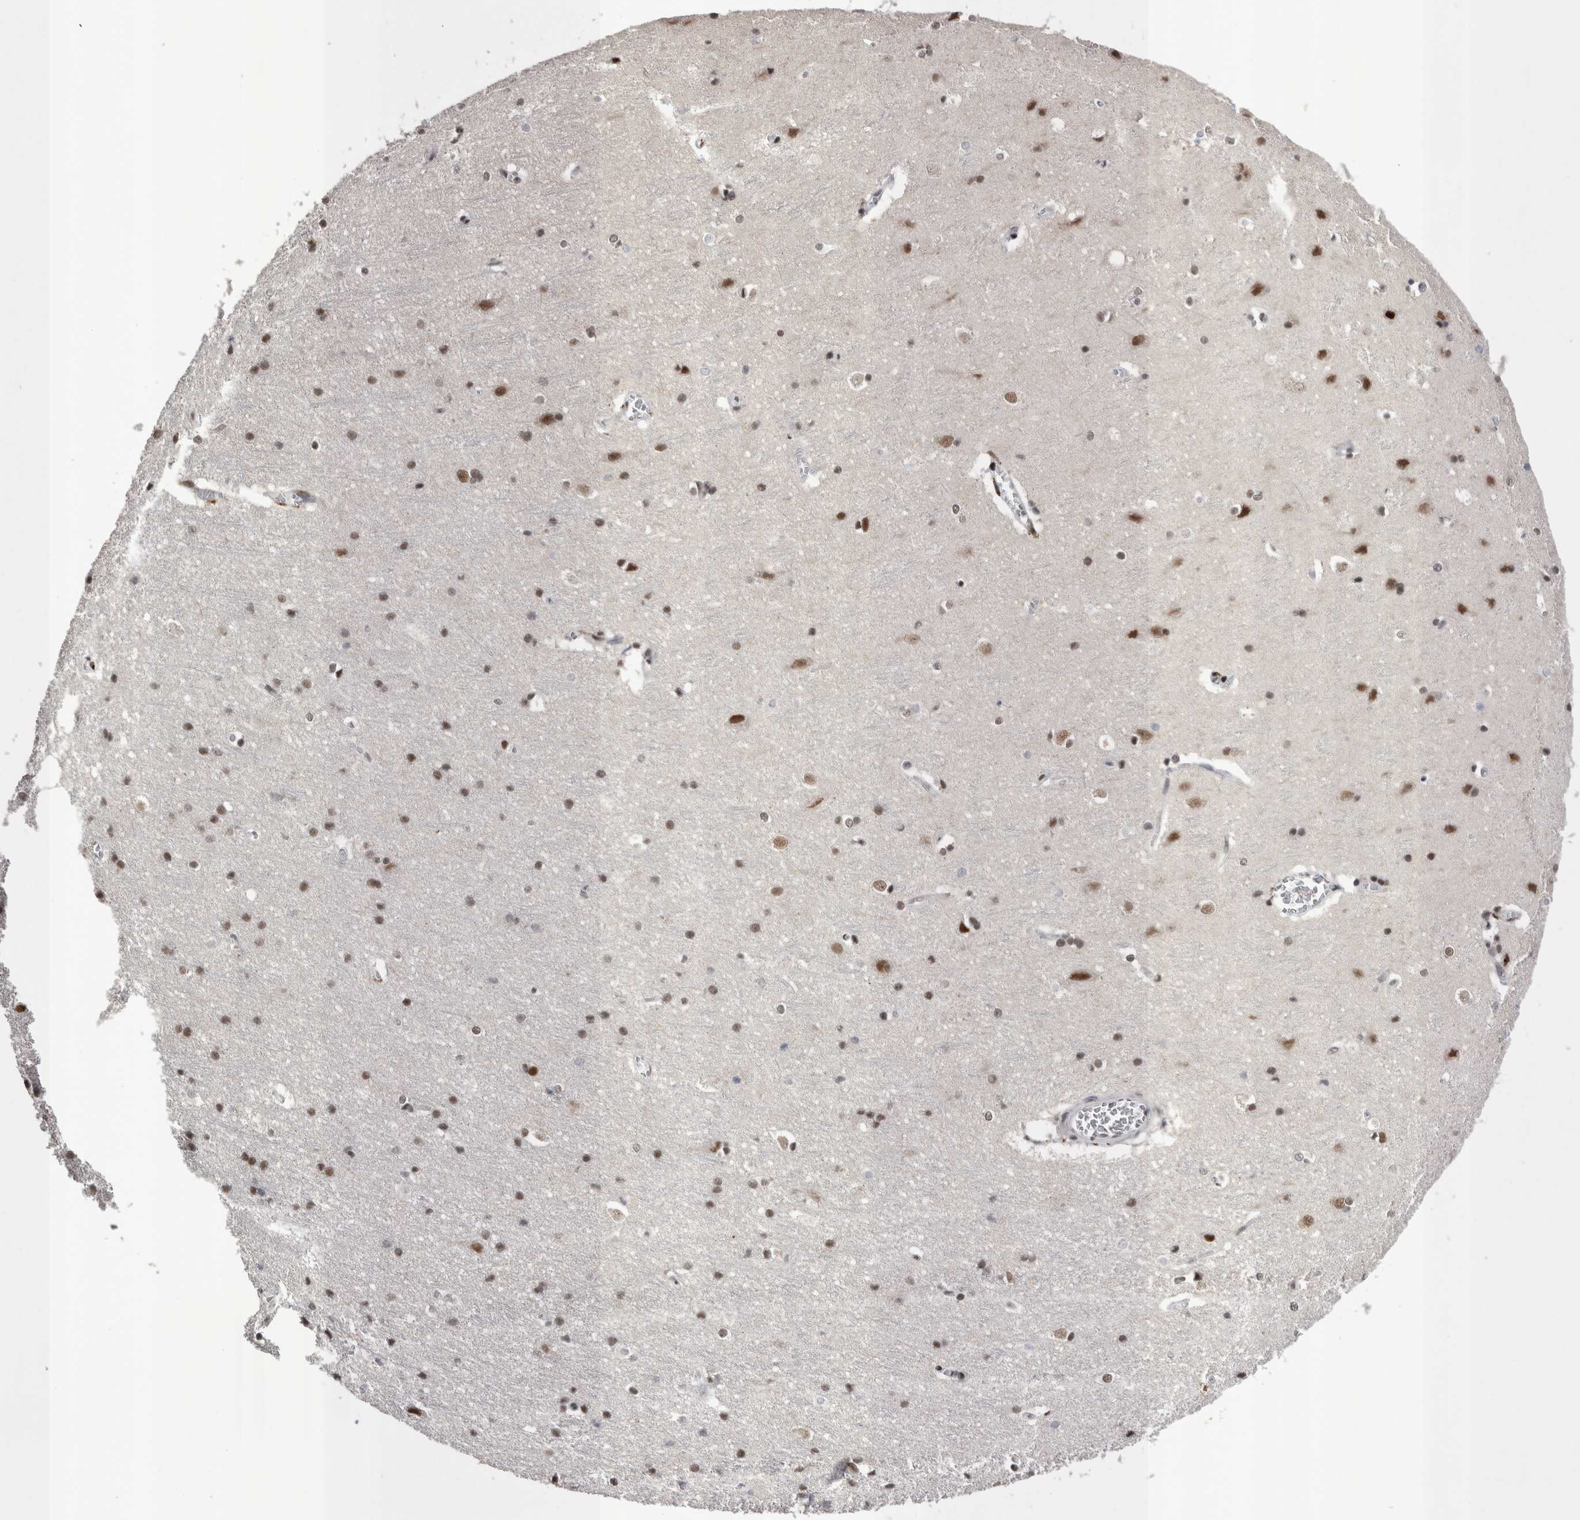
{"staining": {"intensity": "moderate", "quantity": ">75%", "location": "nuclear"}, "tissue": "cerebral cortex", "cell_type": "Endothelial cells", "image_type": "normal", "snomed": [{"axis": "morphology", "description": "Normal tissue, NOS"}, {"axis": "topography", "description": "Cerebral cortex"}], "caption": "Protein staining demonstrates moderate nuclear positivity in about >75% of endothelial cells in benign cerebral cortex.", "gene": "DMTF1", "patient": {"sex": "male", "age": 54}}